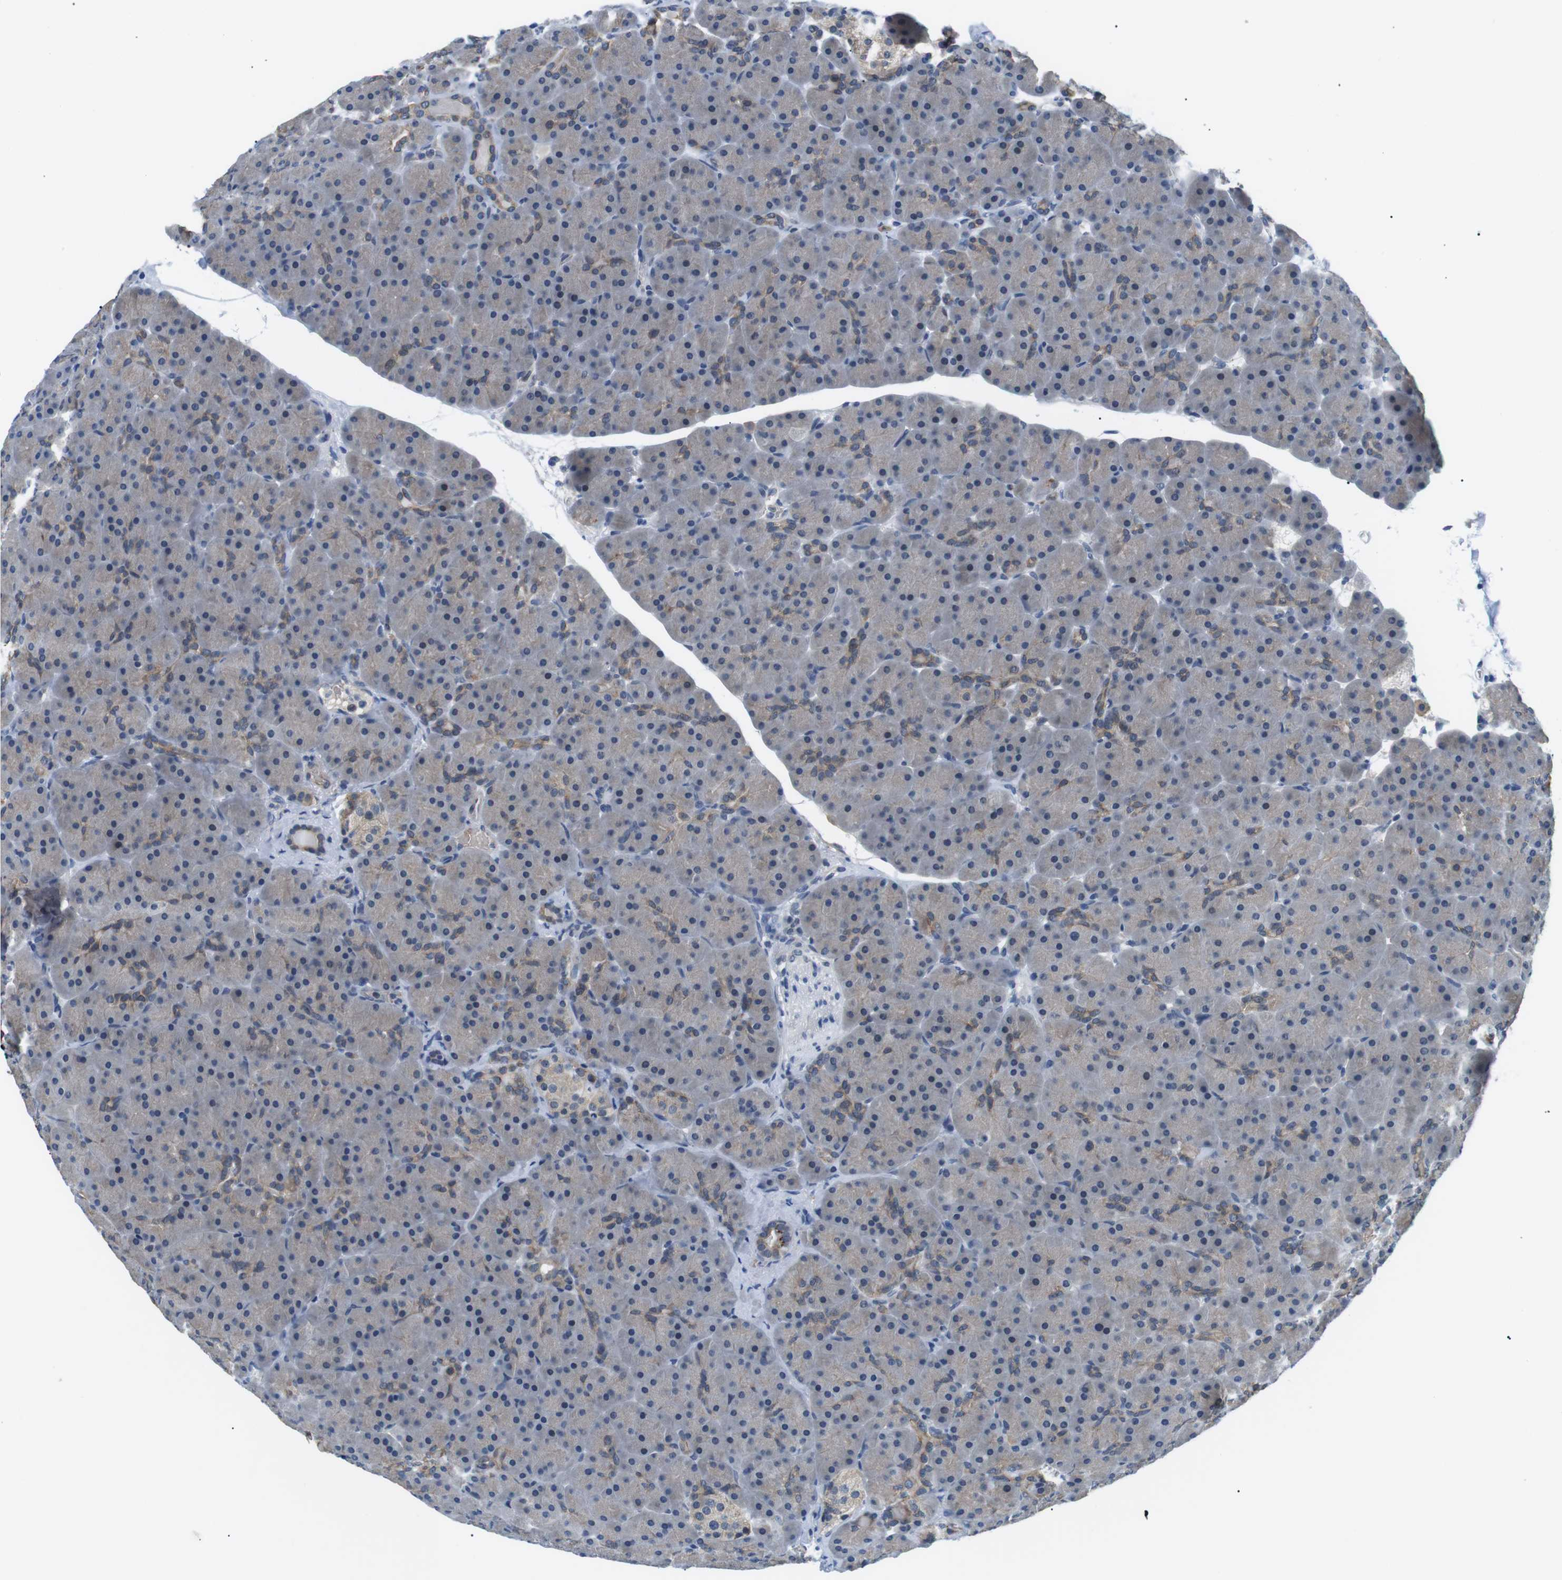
{"staining": {"intensity": "weak", "quantity": "25%-75%", "location": "cytoplasmic/membranous"}, "tissue": "pancreas", "cell_type": "Exocrine glandular cells", "image_type": "normal", "snomed": [{"axis": "morphology", "description": "Normal tissue, NOS"}, {"axis": "topography", "description": "Pancreas"}], "caption": "Immunohistochemical staining of normal human pancreas reveals 25%-75% levels of weak cytoplasmic/membranous protein staining in approximately 25%-75% of exocrine glandular cells.", "gene": "WSCD1", "patient": {"sex": "male", "age": 66}}